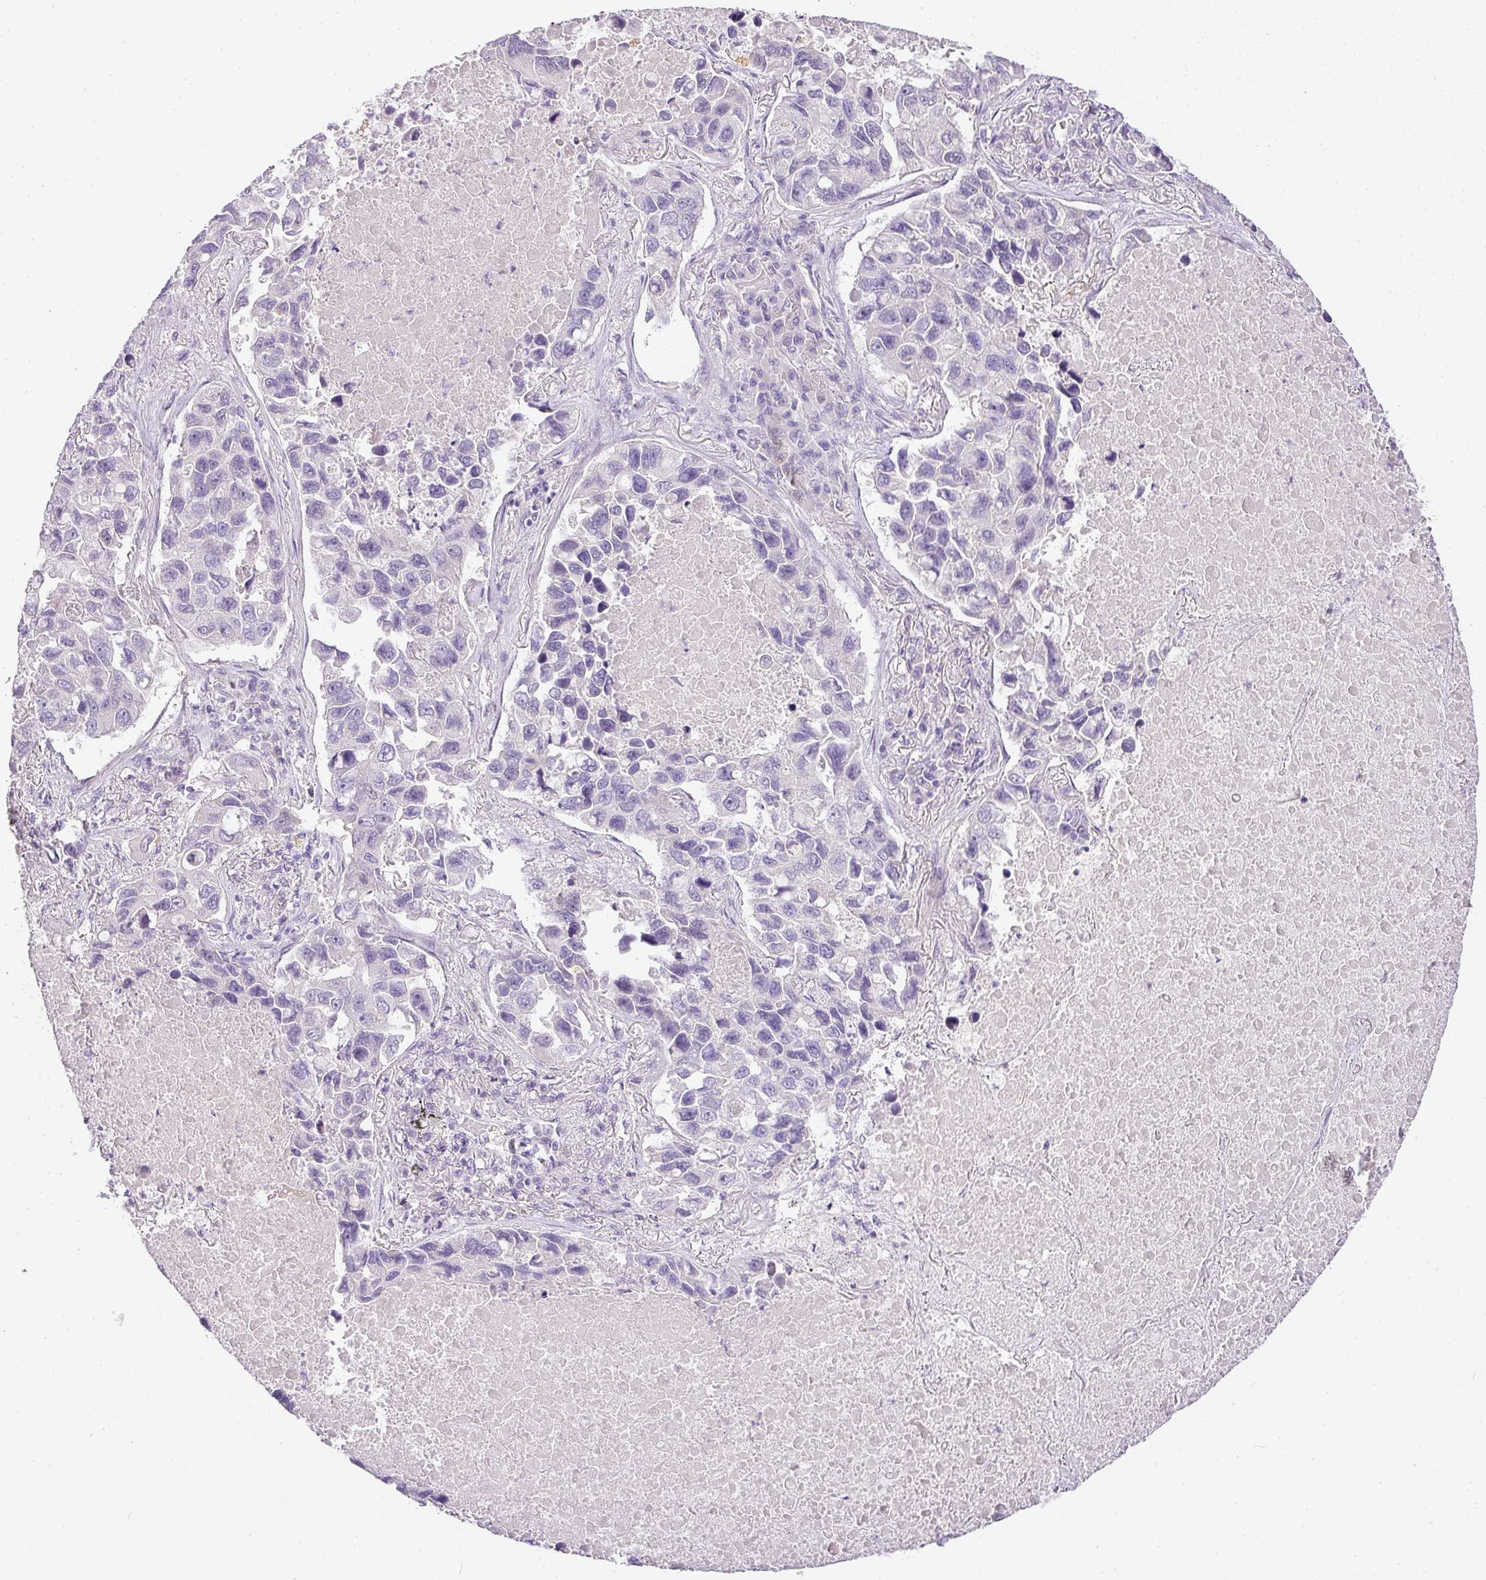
{"staining": {"intensity": "negative", "quantity": "none", "location": "none"}, "tissue": "lung cancer", "cell_type": "Tumor cells", "image_type": "cancer", "snomed": [{"axis": "morphology", "description": "Adenocarcinoma, NOS"}, {"axis": "topography", "description": "Lung"}], "caption": "Immunohistochemistry (IHC) photomicrograph of neoplastic tissue: human lung adenocarcinoma stained with DAB reveals no significant protein expression in tumor cells.", "gene": "RAX2", "patient": {"sex": "male", "age": 64}}